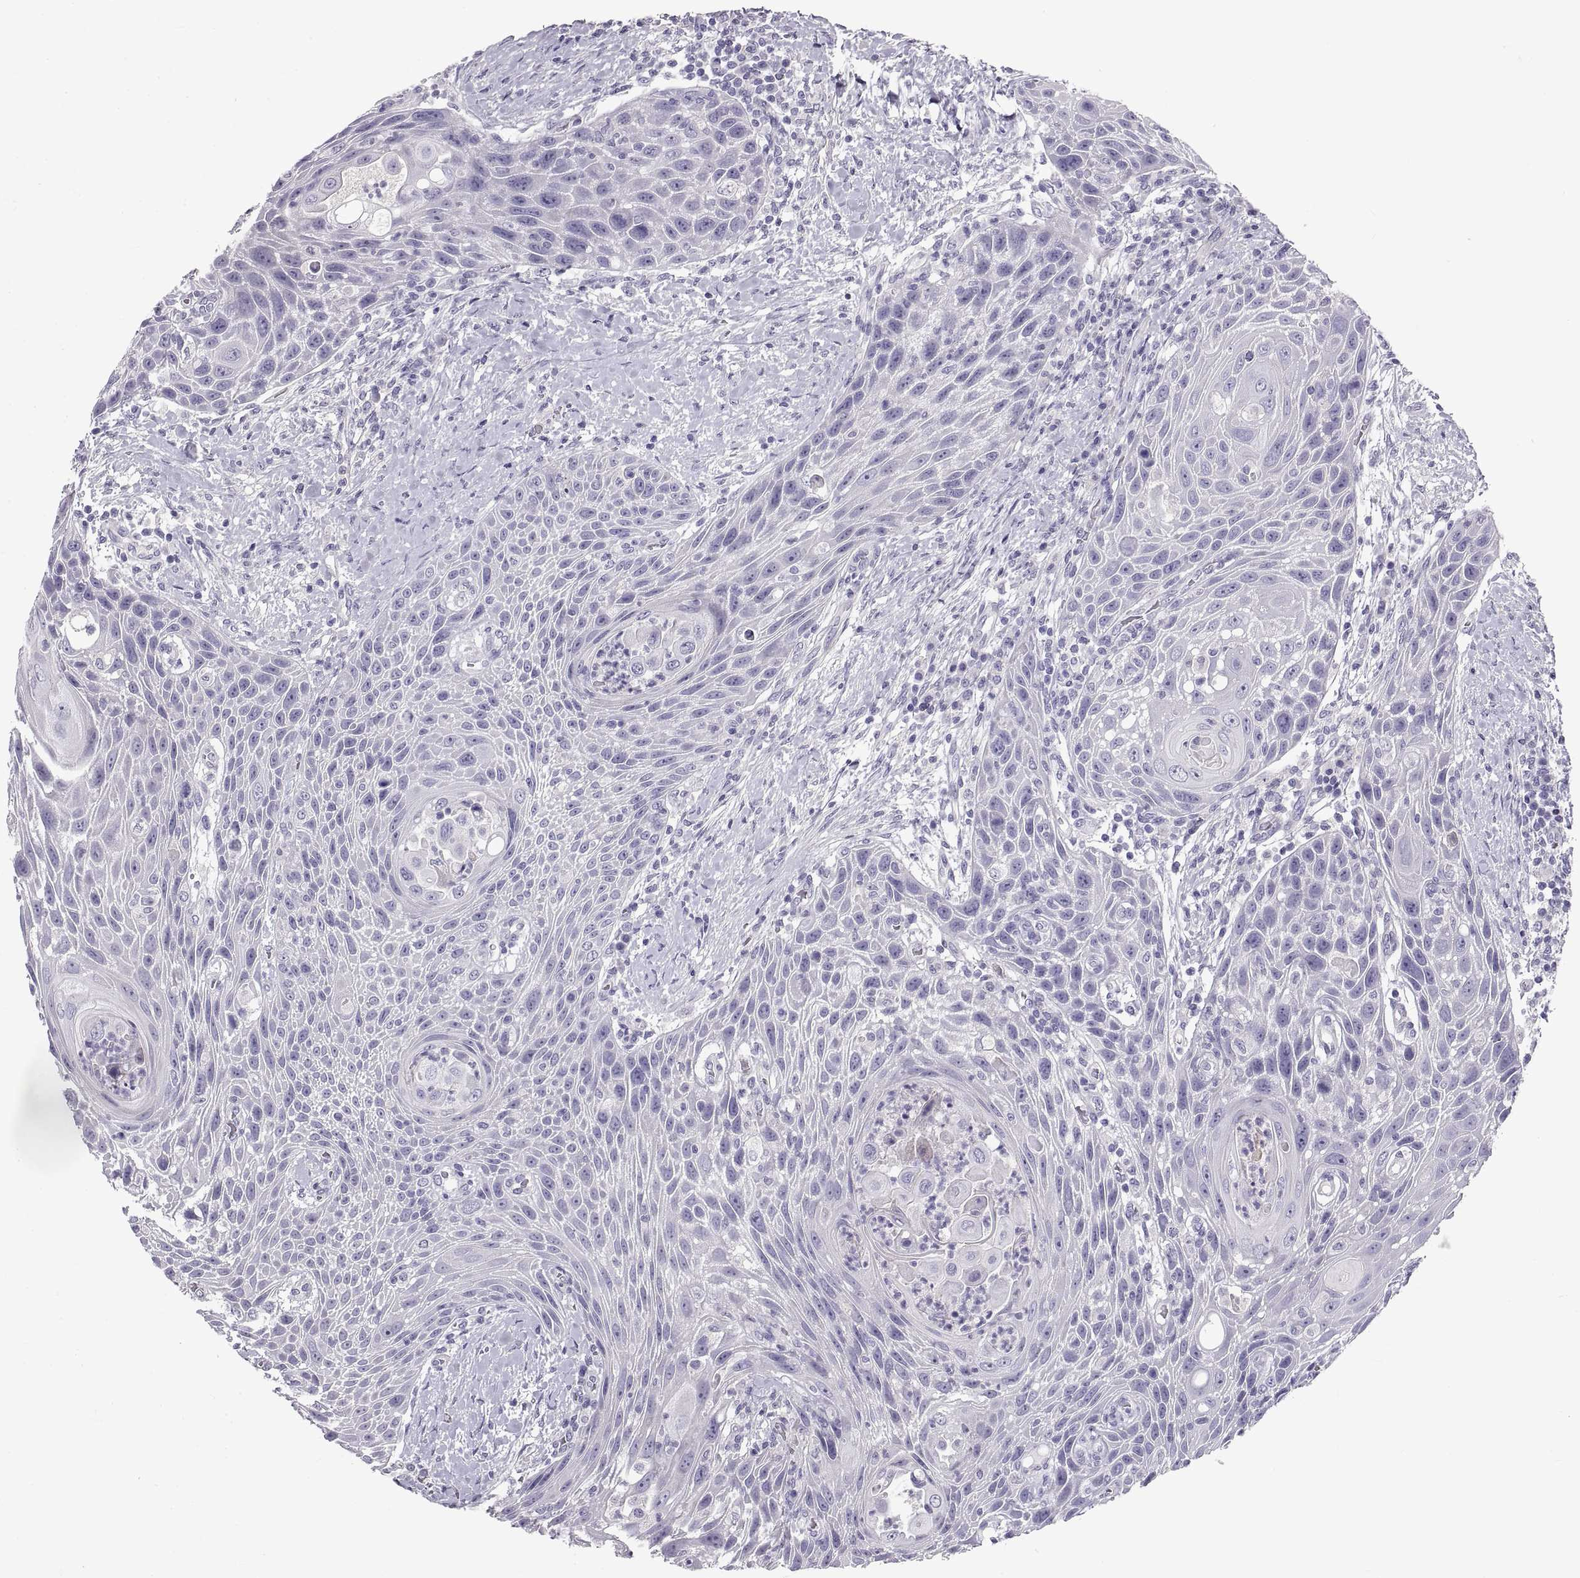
{"staining": {"intensity": "negative", "quantity": "none", "location": "none"}, "tissue": "head and neck cancer", "cell_type": "Tumor cells", "image_type": "cancer", "snomed": [{"axis": "morphology", "description": "Squamous cell carcinoma, NOS"}, {"axis": "topography", "description": "Head-Neck"}], "caption": "Immunohistochemistry image of neoplastic tissue: human head and neck cancer stained with DAB (3,3'-diaminobenzidine) exhibits no significant protein positivity in tumor cells.", "gene": "CRYBB3", "patient": {"sex": "male", "age": 69}}